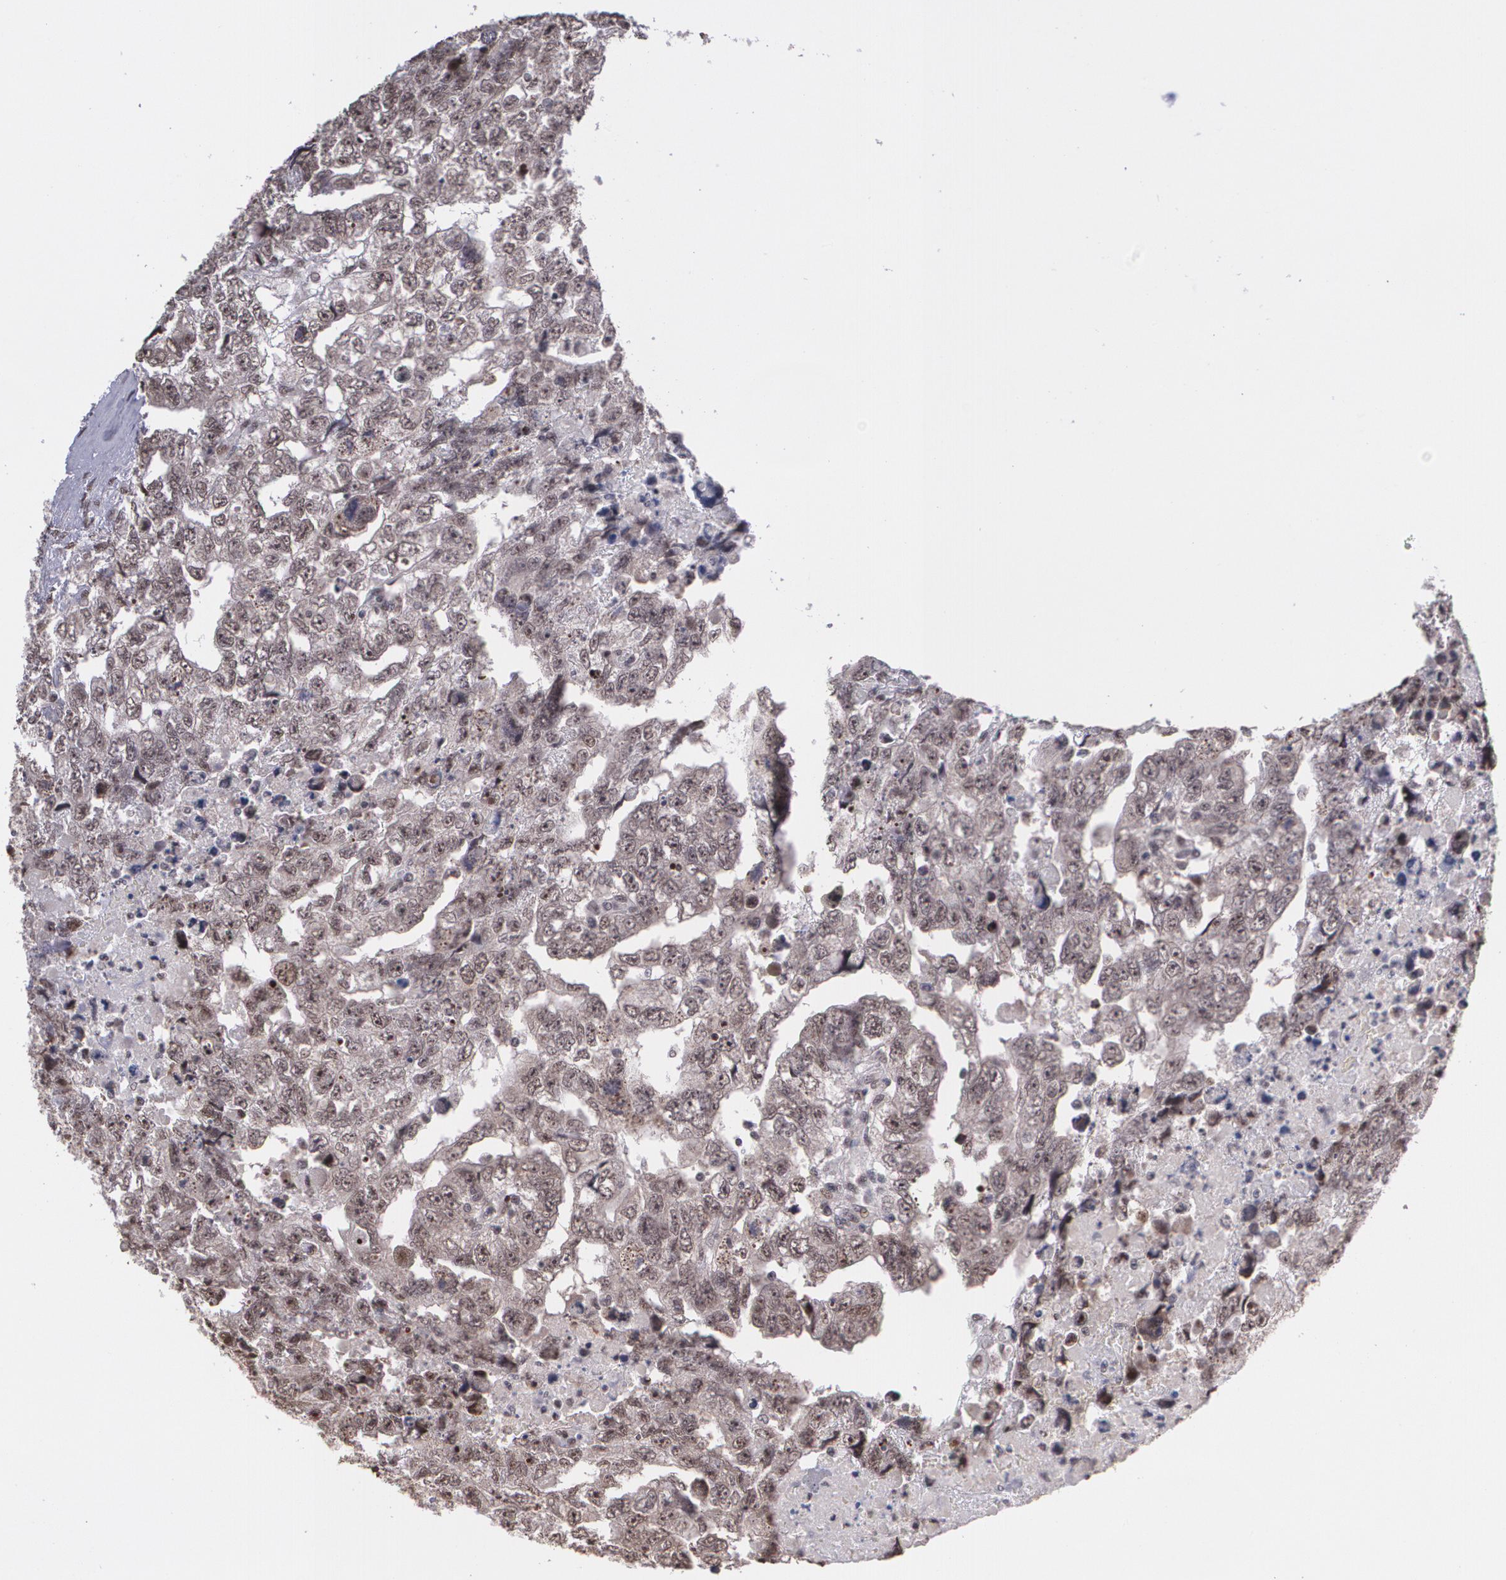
{"staining": {"intensity": "moderate", "quantity": ">75%", "location": "cytoplasmic/membranous,nuclear"}, "tissue": "testis cancer", "cell_type": "Tumor cells", "image_type": "cancer", "snomed": [{"axis": "morphology", "description": "Carcinoma, Embryonal, NOS"}, {"axis": "topography", "description": "Testis"}], "caption": "Protein expression analysis of testis embryonal carcinoma shows moderate cytoplasmic/membranous and nuclear positivity in approximately >75% of tumor cells.", "gene": "C6orf15", "patient": {"sex": "male", "age": 36}}